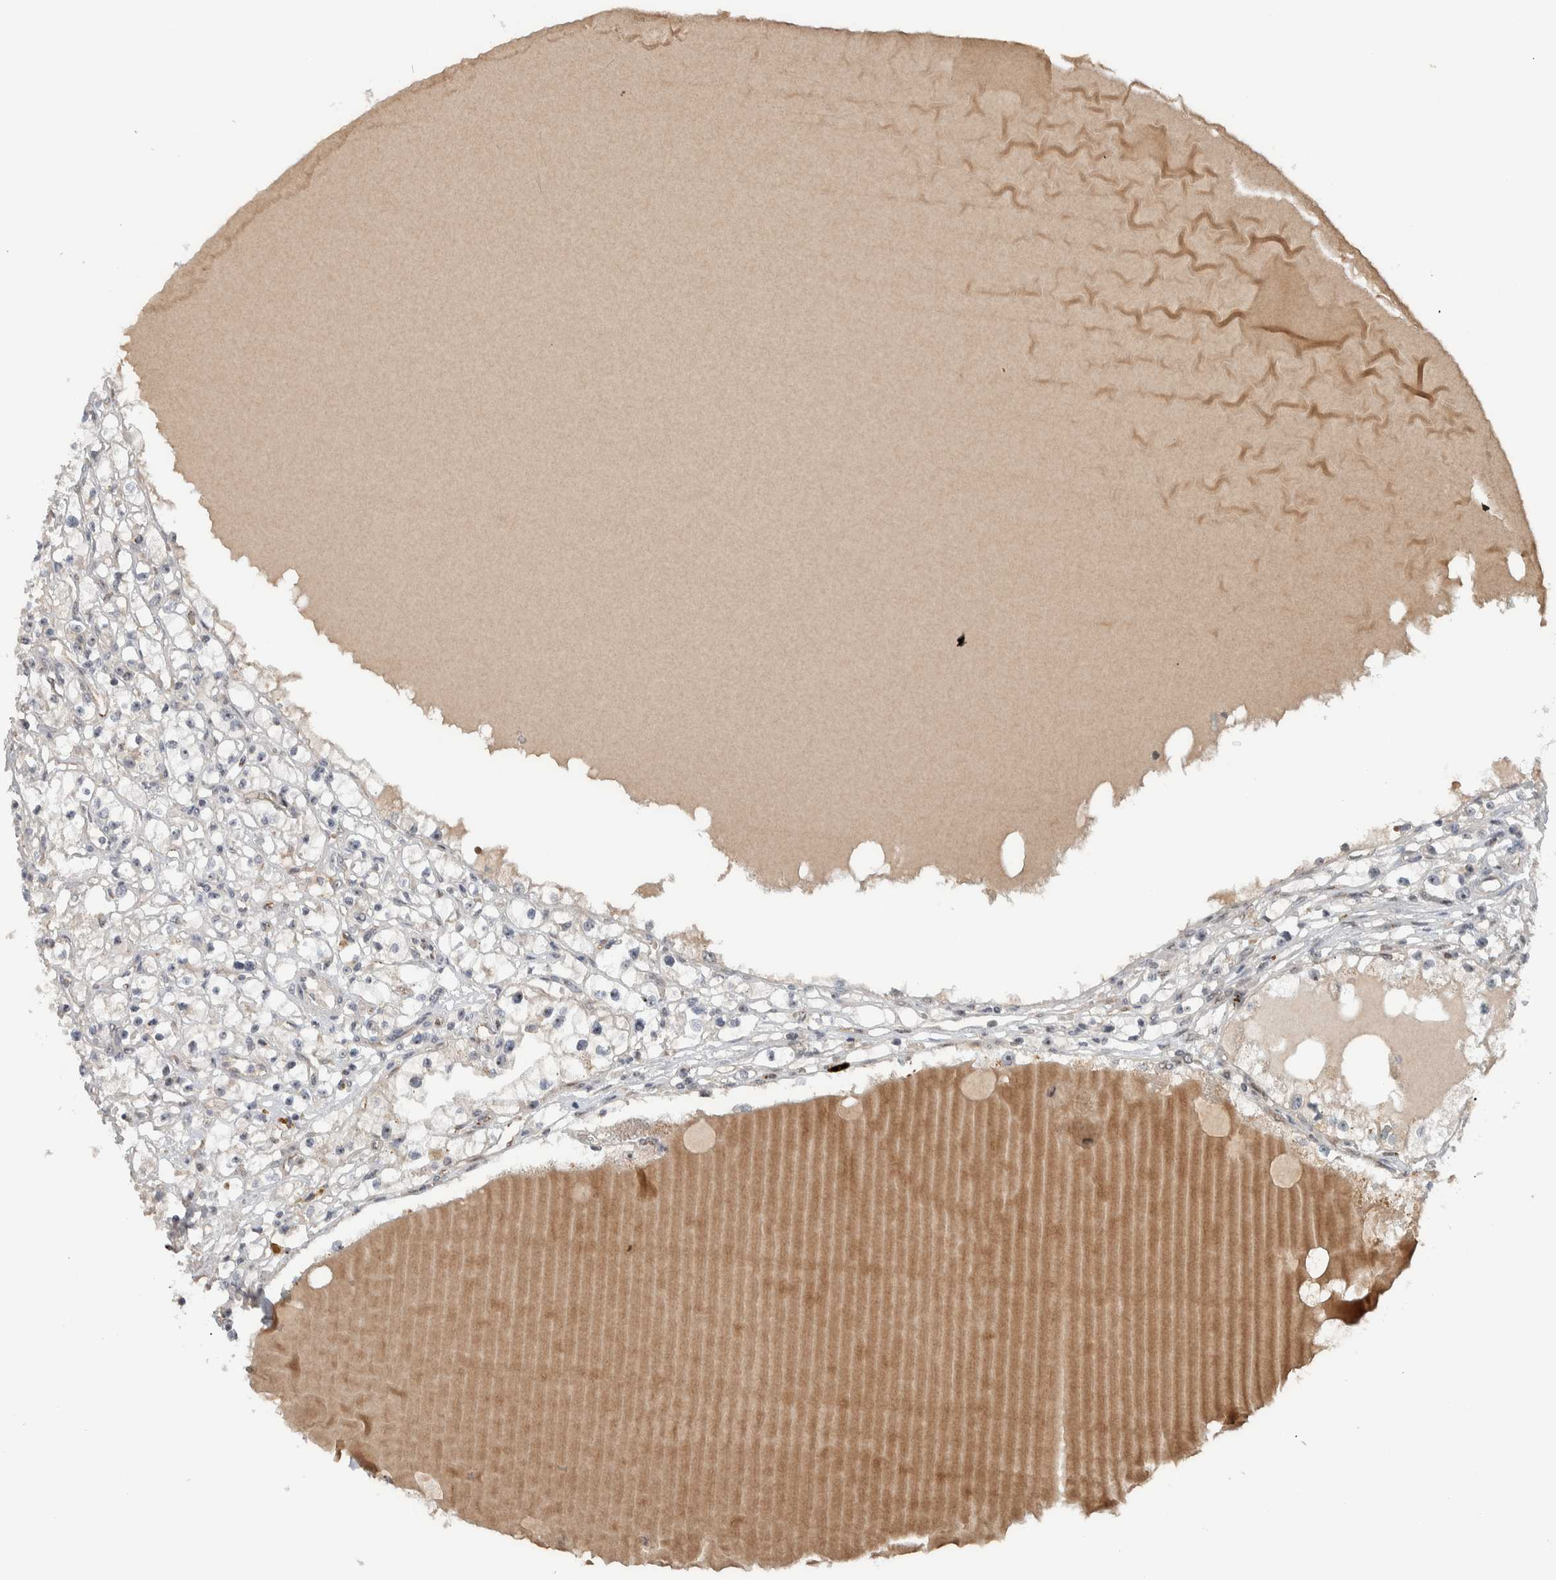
{"staining": {"intensity": "negative", "quantity": "none", "location": "none"}, "tissue": "renal cancer", "cell_type": "Tumor cells", "image_type": "cancer", "snomed": [{"axis": "morphology", "description": "Adenocarcinoma, NOS"}, {"axis": "topography", "description": "Kidney"}], "caption": "Renal cancer stained for a protein using immunohistochemistry demonstrates no positivity tumor cells.", "gene": "ZFP91", "patient": {"sex": "male", "age": 56}}